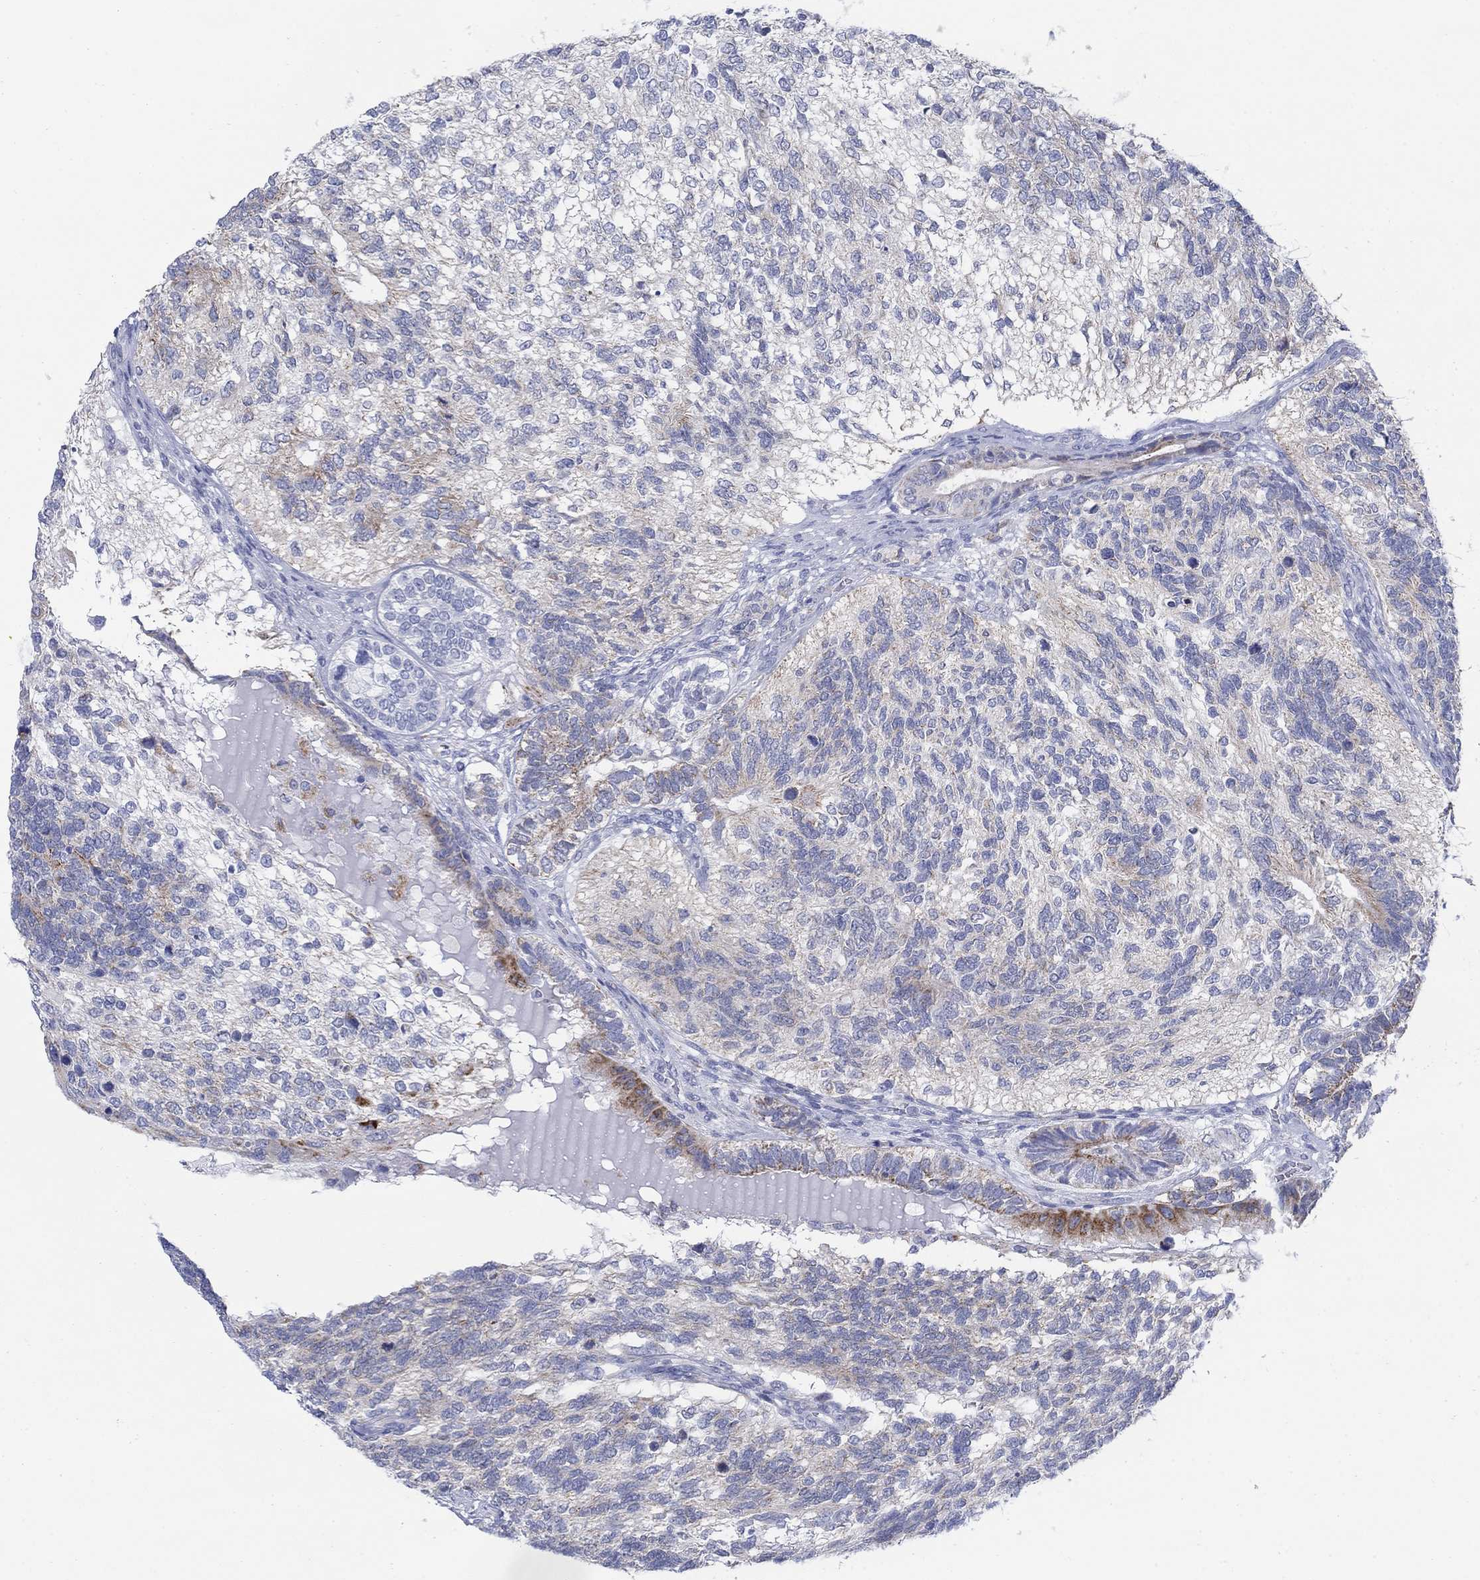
{"staining": {"intensity": "moderate", "quantity": "<25%", "location": "cytoplasmic/membranous"}, "tissue": "testis cancer", "cell_type": "Tumor cells", "image_type": "cancer", "snomed": [{"axis": "morphology", "description": "Seminoma, NOS"}, {"axis": "morphology", "description": "Carcinoma, Embryonal, NOS"}, {"axis": "topography", "description": "Testis"}], "caption": "Testis cancer stained with immunohistochemistry (IHC) demonstrates moderate cytoplasmic/membranous positivity in approximately <25% of tumor cells.", "gene": "SCCPDH", "patient": {"sex": "male", "age": 41}}